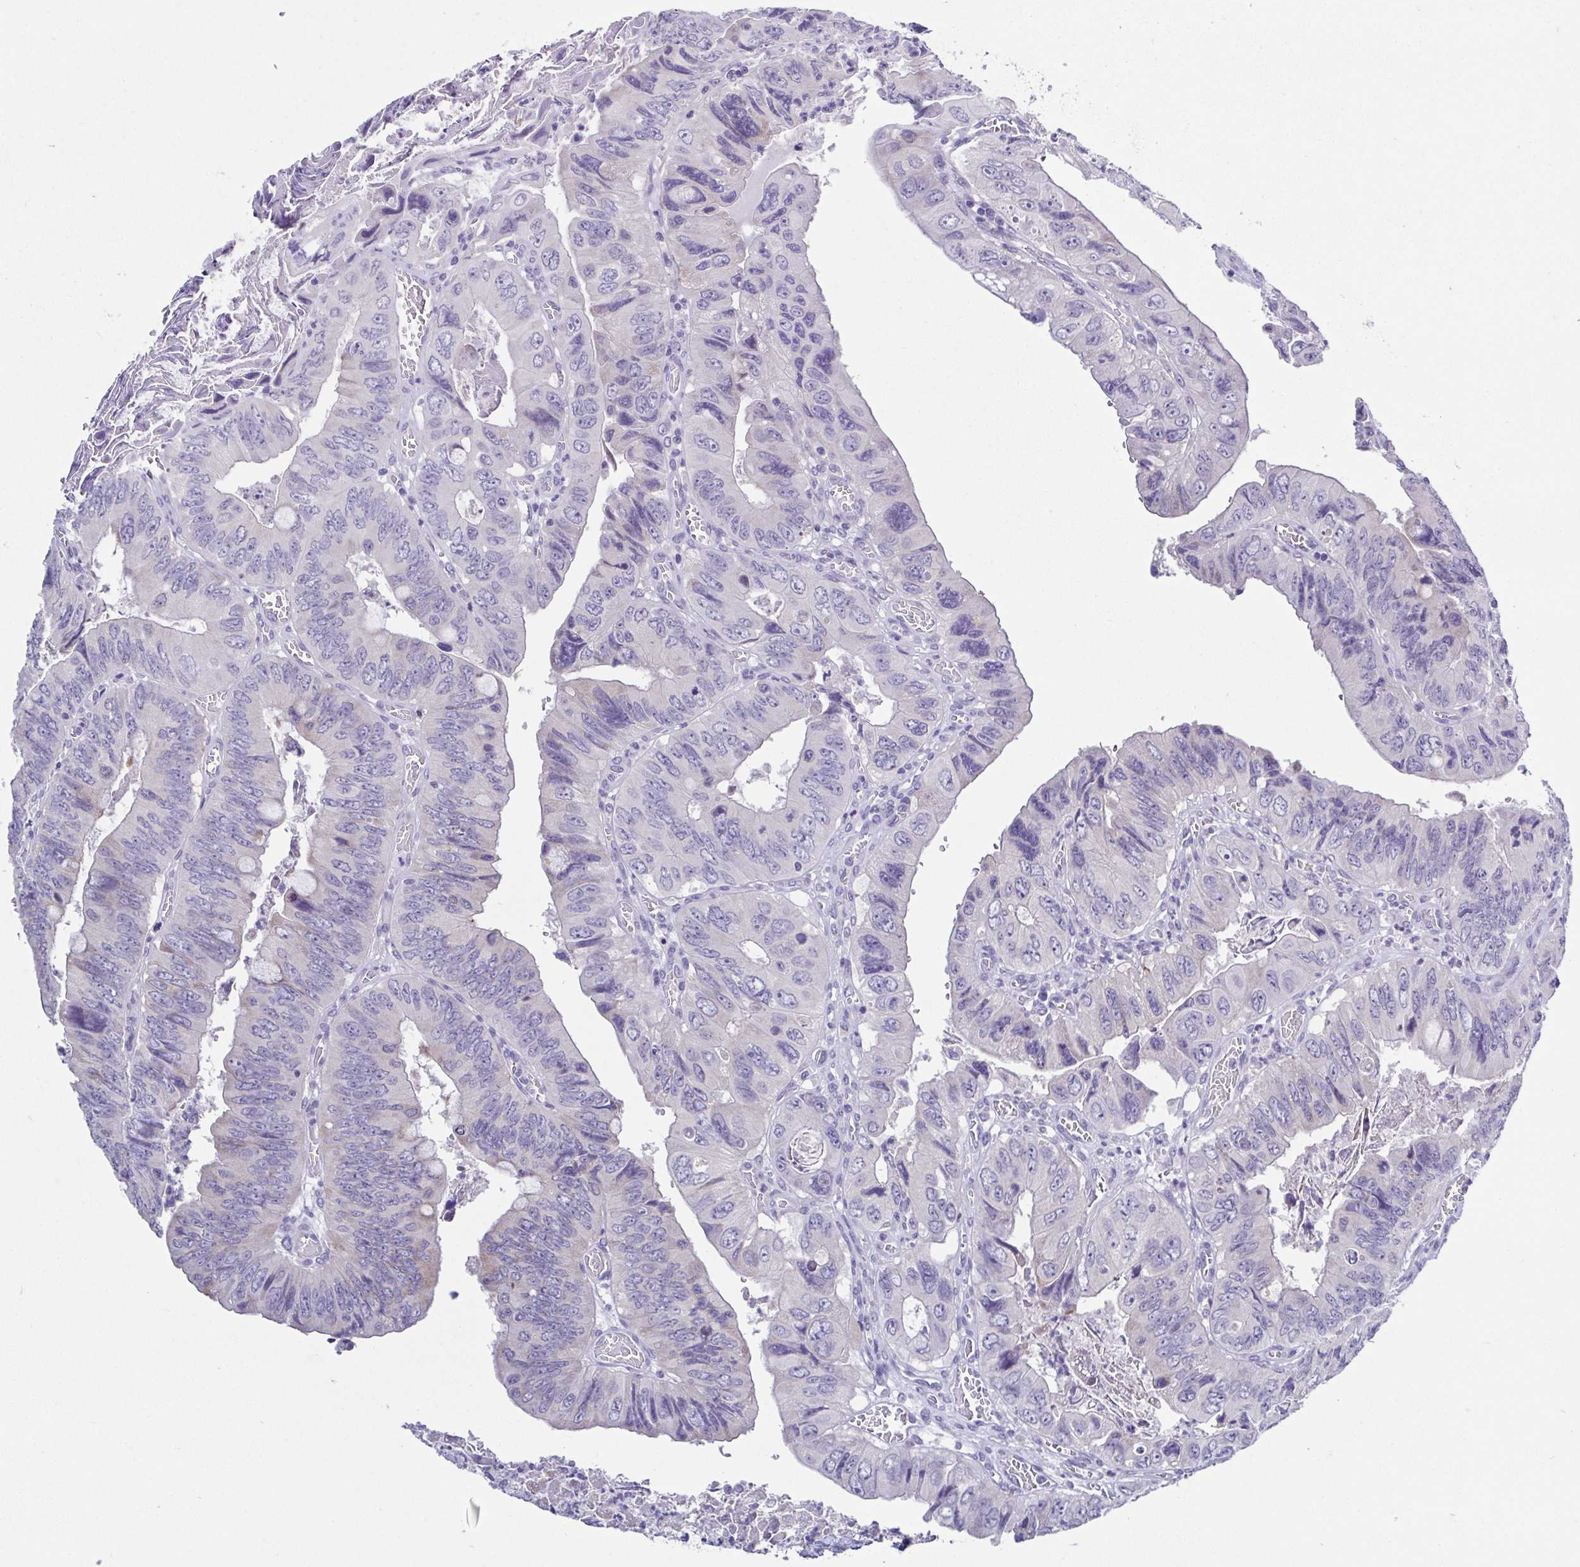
{"staining": {"intensity": "weak", "quantity": "<25%", "location": "cytoplasmic/membranous"}, "tissue": "colorectal cancer", "cell_type": "Tumor cells", "image_type": "cancer", "snomed": [{"axis": "morphology", "description": "Adenocarcinoma, NOS"}, {"axis": "topography", "description": "Colon"}], "caption": "Immunohistochemistry (IHC) histopathology image of neoplastic tissue: human adenocarcinoma (colorectal) stained with DAB exhibits no significant protein expression in tumor cells.", "gene": "RDH11", "patient": {"sex": "female", "age": 84}}